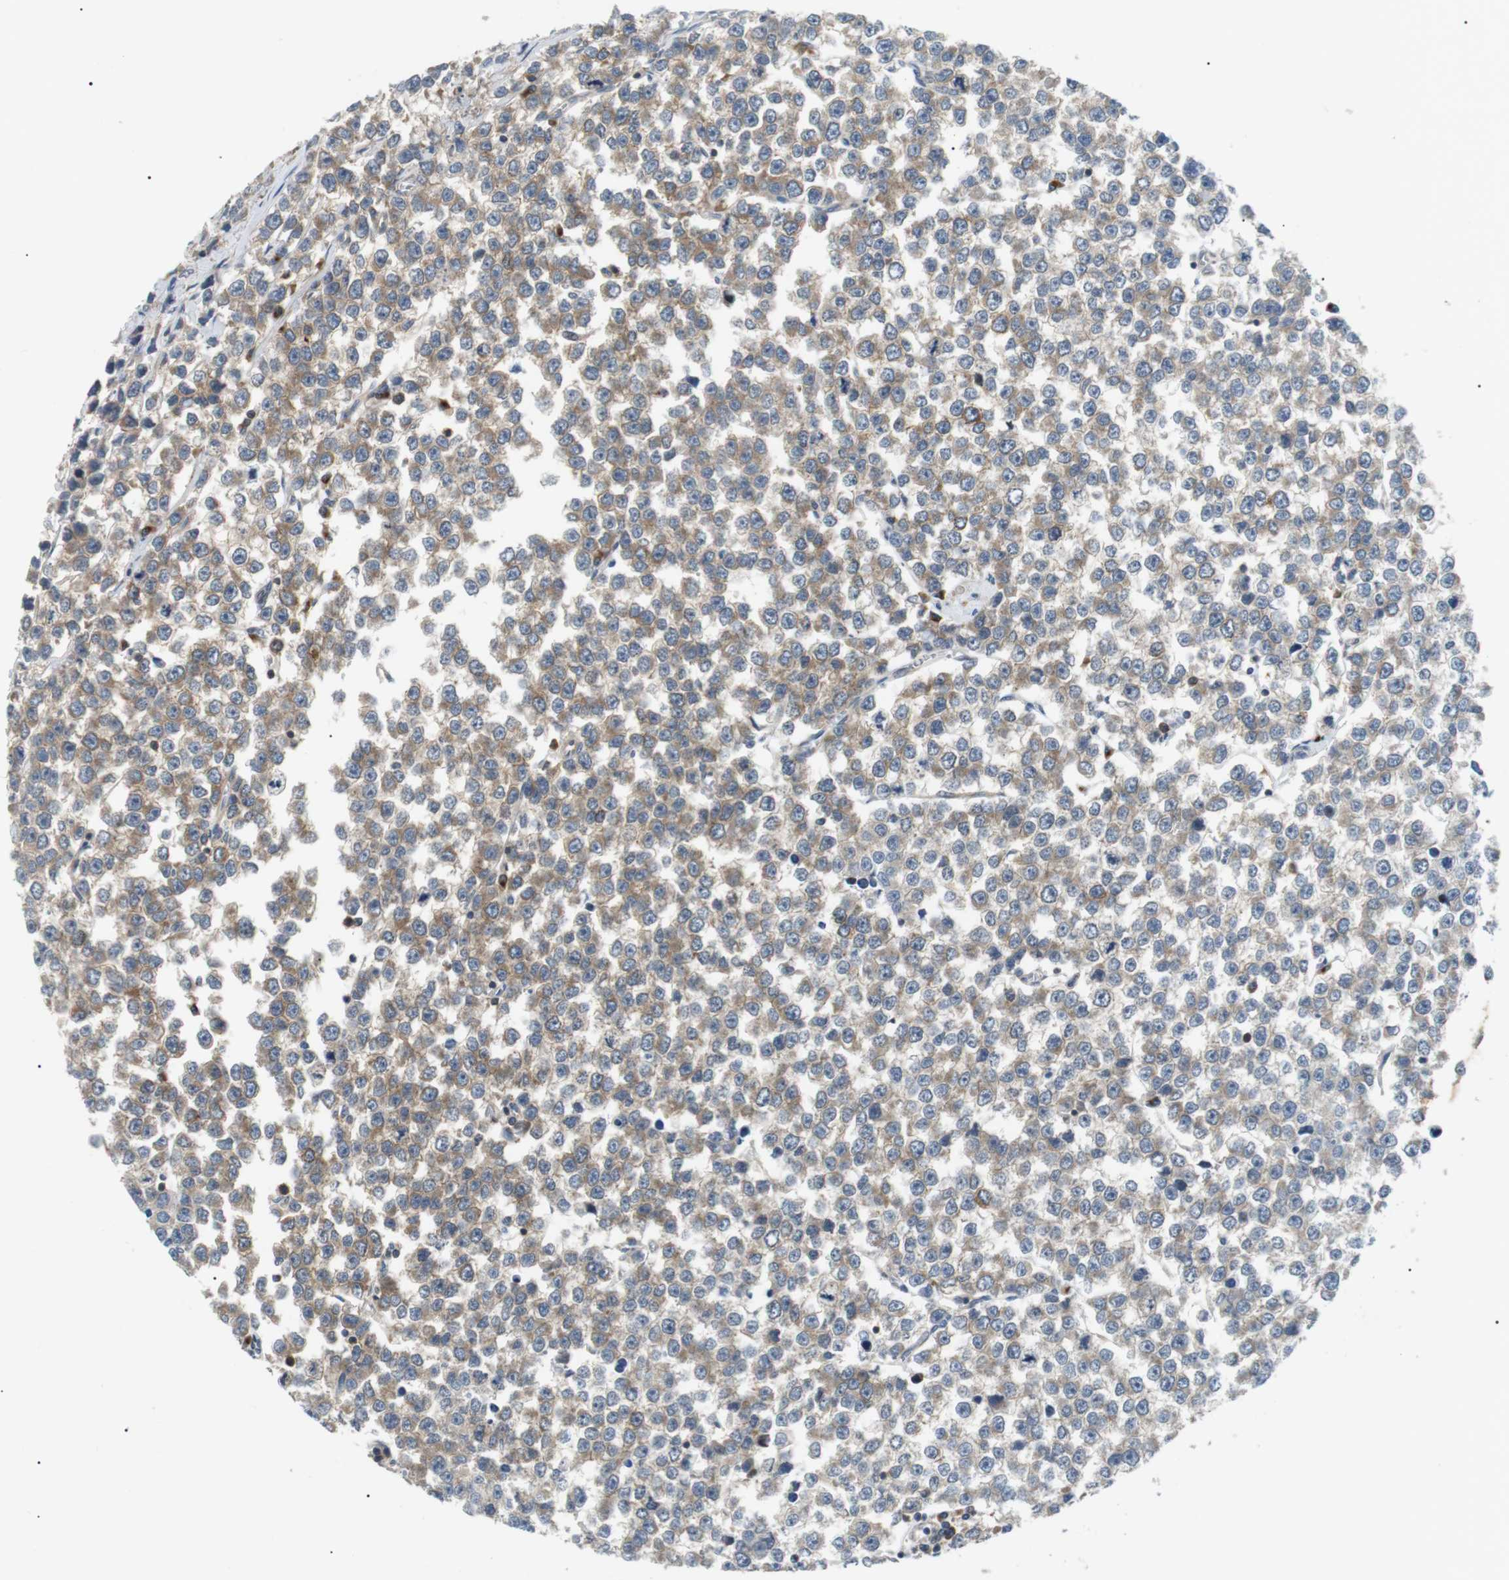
{"staining": {"intensity": "weak", "quantity": "25%-75%", "location": "cytoplasmic/membranous"}, "tissue": "testis cancer", "cell_type": "Tumor cells", "image_type": "cancer", "snomed": [{"axis": "morphology", "description": "Seminoma, NOS"}, {"axis": "morphology", "description": "Carcinoma, Embryonal, NOS"}, {"axis": "topography", "description": "Testis"}], "caption": "This is a micrograph of immunohistochemistry staining of testis seminoma, which shows weak expression in the cytoplasmic/membranous of tumor cells.", "gene": "DIPK1A", "patient": {"sex": "male", "age": 52}}